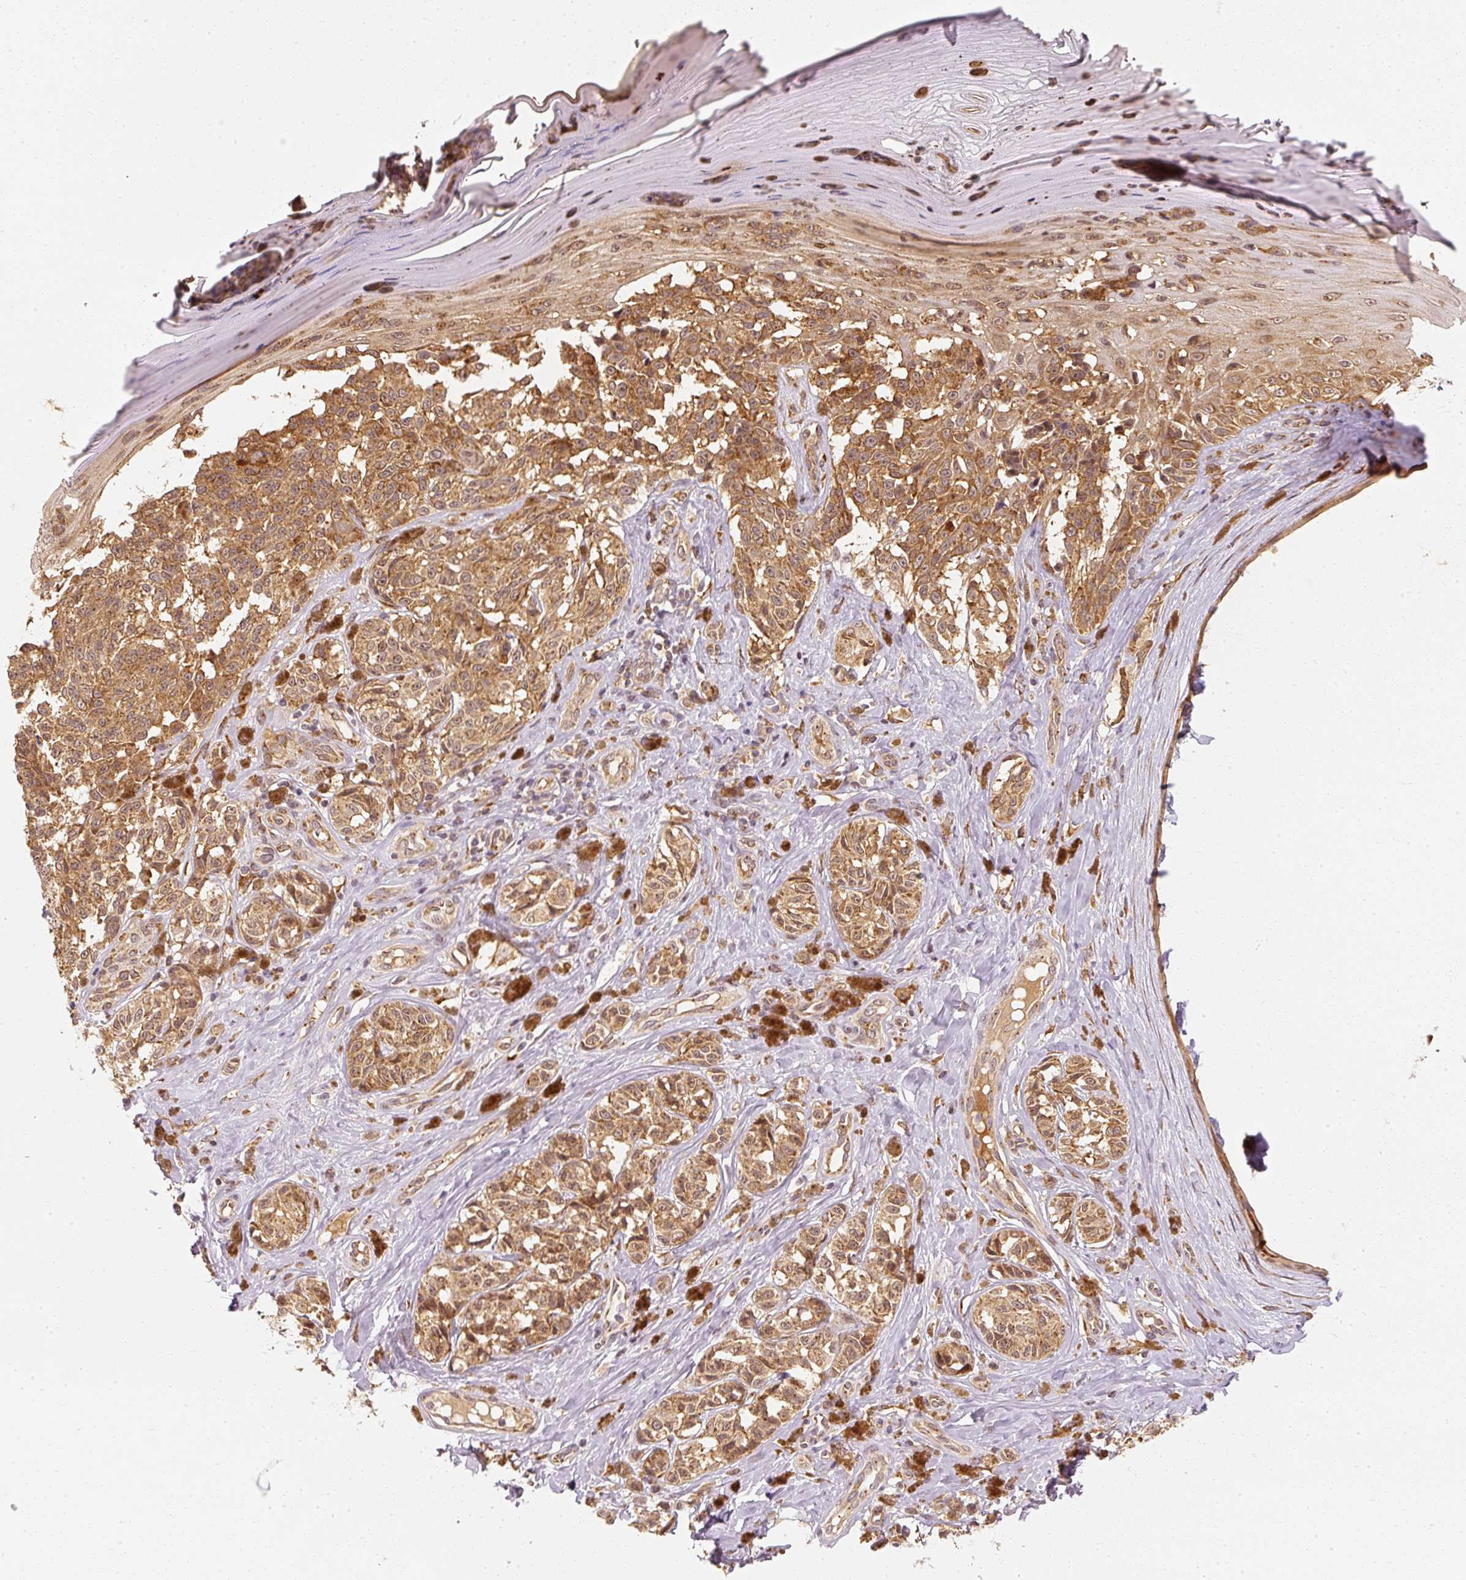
{"staining": {"intensity": "moderate", "quantity": ">75%", "location": "cytoplasmic/membranous"}, "tissue": "melanoma", "cell_type": "Tumor cells", "image_type": "cancer", "snomed": [{"axis": "morphology", "description": "Malignant melanoma, NOS"}, {"axis": "topography", "description": "Skin"}], "caption": "Immunohistochemistry of melanoma reveals medium levels of moderate cytoplasmic/membranous staining in about >75% of tumor cells. The protein is shown in brown color, while the nuclei are stained blue.", "gene": "EEF1A2", "patient": {"sex": "female", "age": 65}}